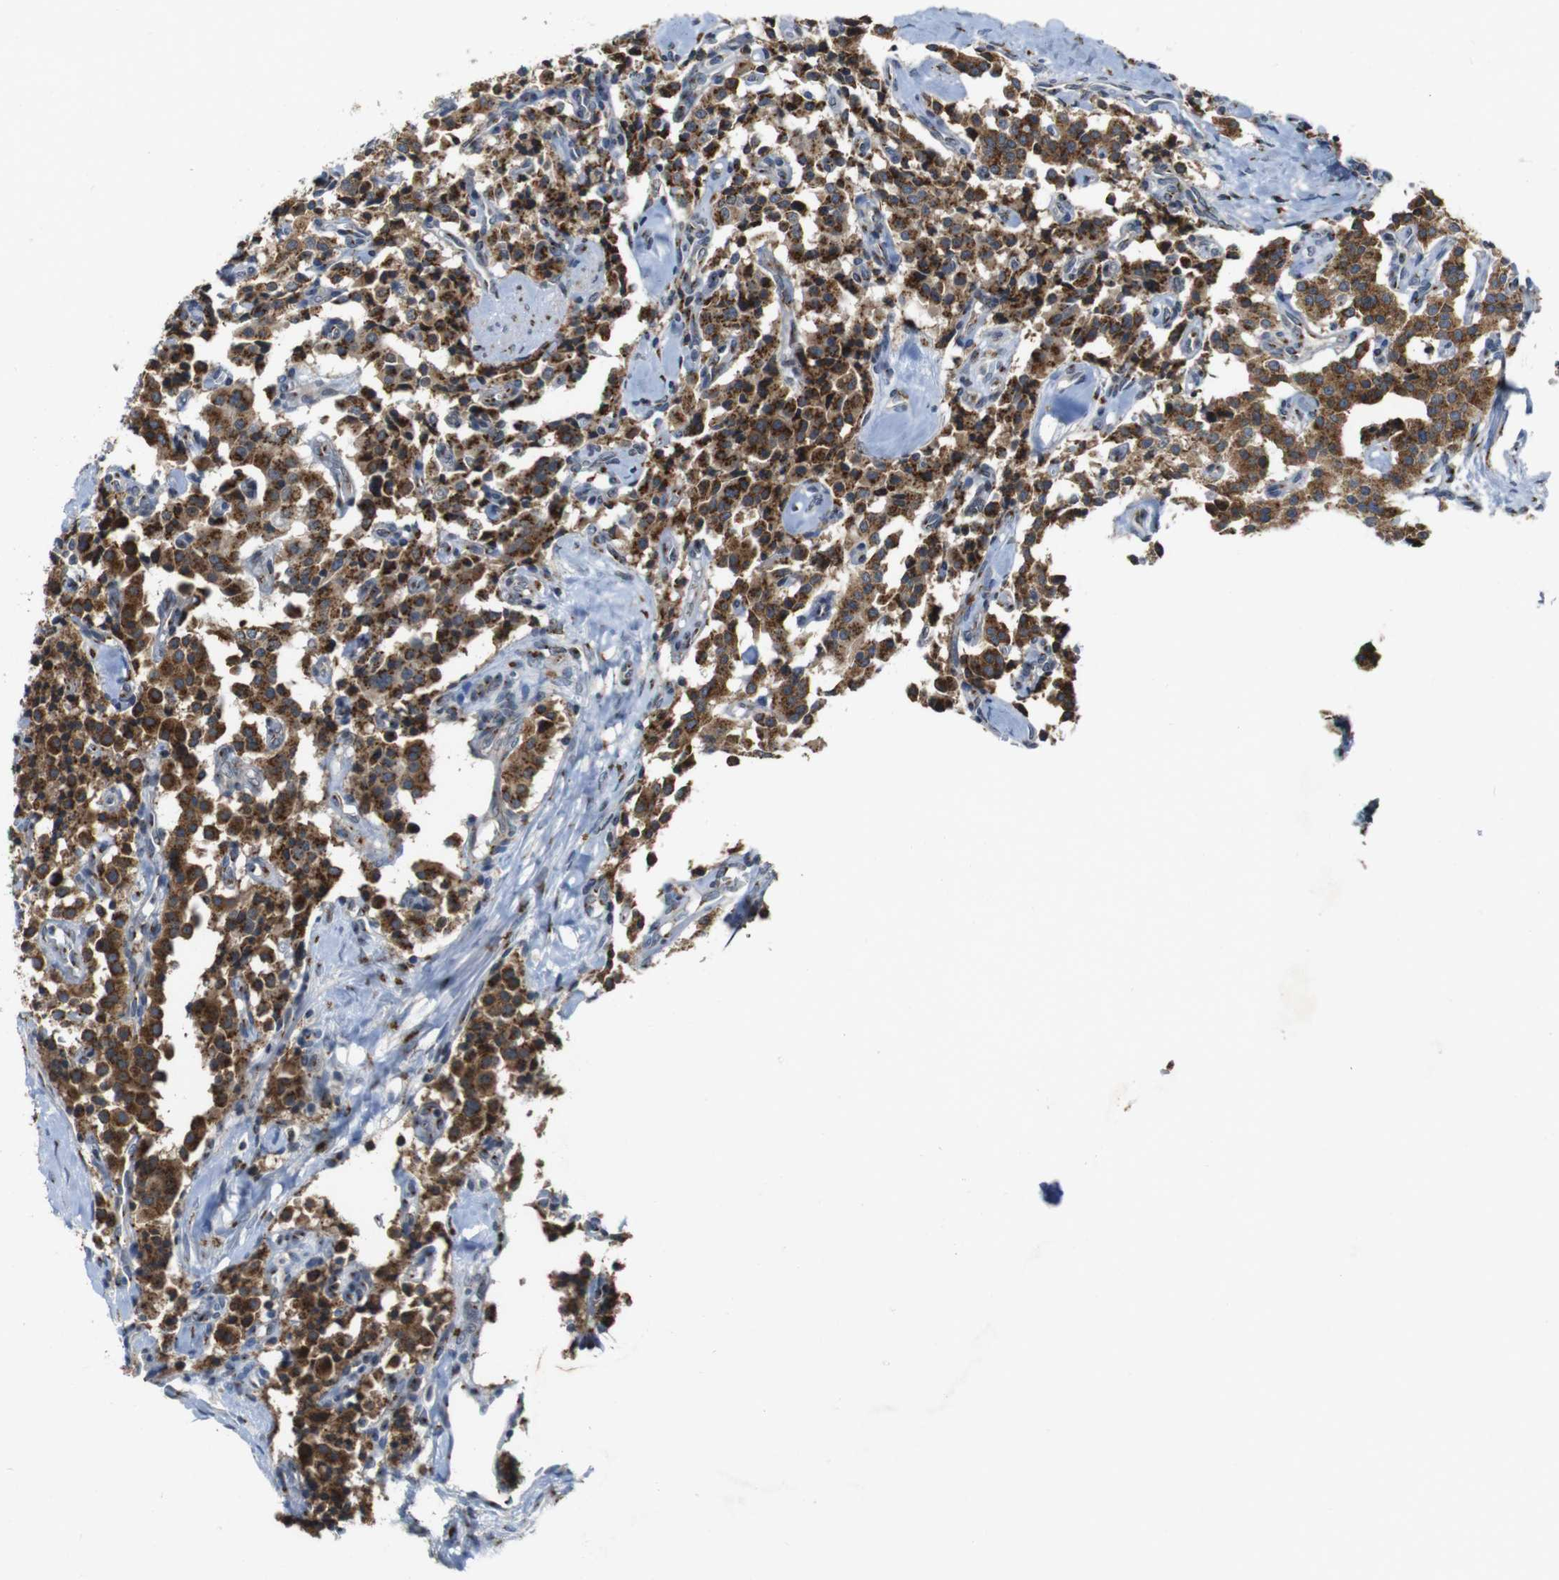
{"staining": {"intensity": "strong", "quantity": ">75%", "location": "cytoplasmic/membranous"}, "tissue": "carcinoid", "cell_type": "Tumor cells", "image_type": "cancer", "snomed": [{"axis": "morphology", "description": "Carcinoid, malignant, NOS"}, {"axis": "topography", "description": "Lung"}], "caption": "Protein staining of carcinoid tissue demonstrates strong cytoplasmic/membranous staining in approximately >75% of tumor cells. (DAB = brown stain, brightfield microscopy at high magnification).", "gene": "ZFPL1", "patient": {"sex": "male", "age": 30}}